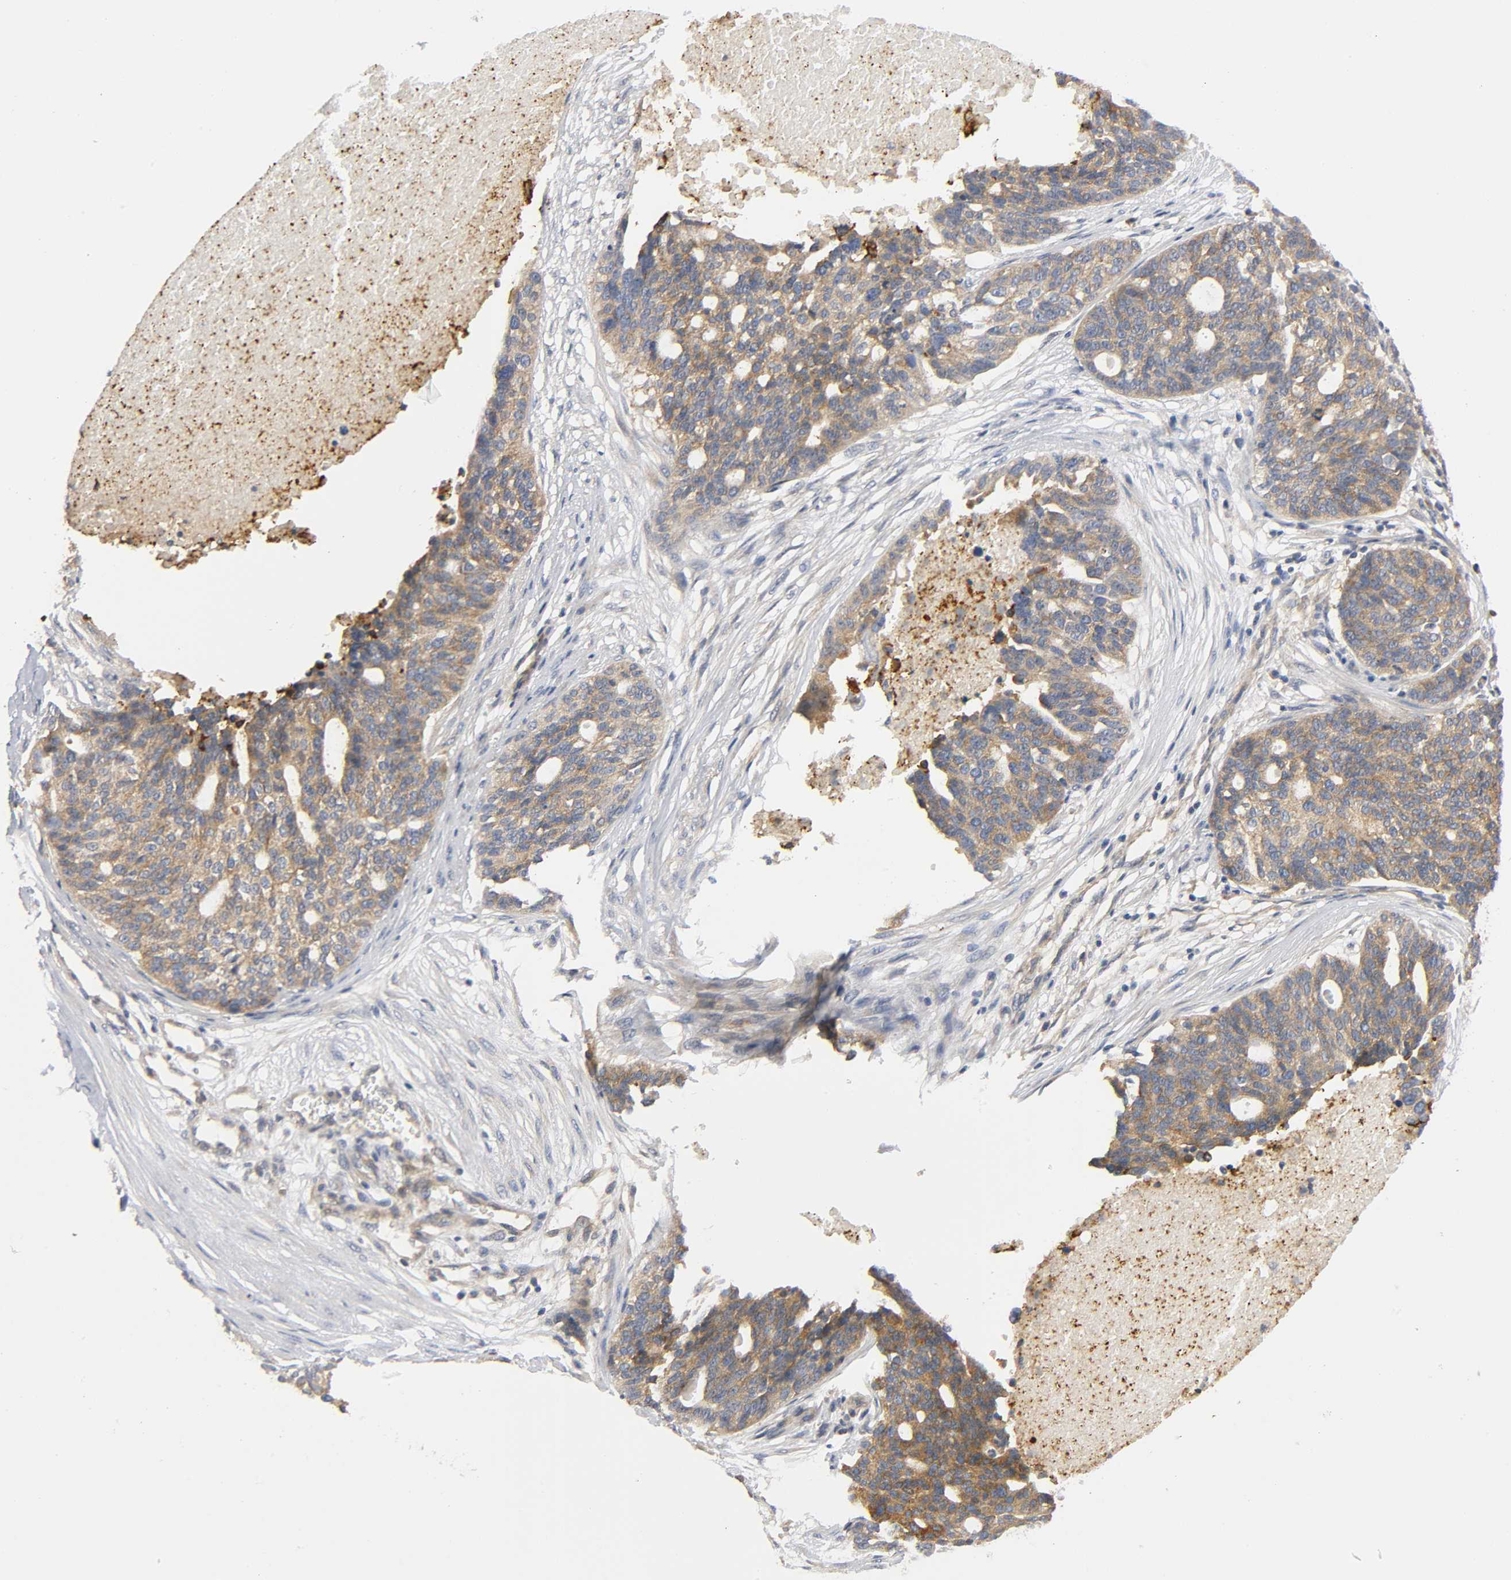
{"staining": {"intensity": "moderate", "quantity": ">75%", "location": "cytoplasmic/membranous"}, "tissue": "ovarian cancer", "cell_type": "Tumor cells", "image_type": "cancer", "snomed": [{"axis": "morphology", "description": "Cystadenocarcinoma, serous, NOS"}, {"axis": "topography", "description": "Ovary"}], "caption": "Brown immunohistochemical staining in human ovarian cancer (serous cystadenocarcinoma) reveals moderate cytoplasmic/membranous expression in approximately >75% of tumor cells.", "gene": "HDAC6", "patient": {"sex": "female", "age": 59}}